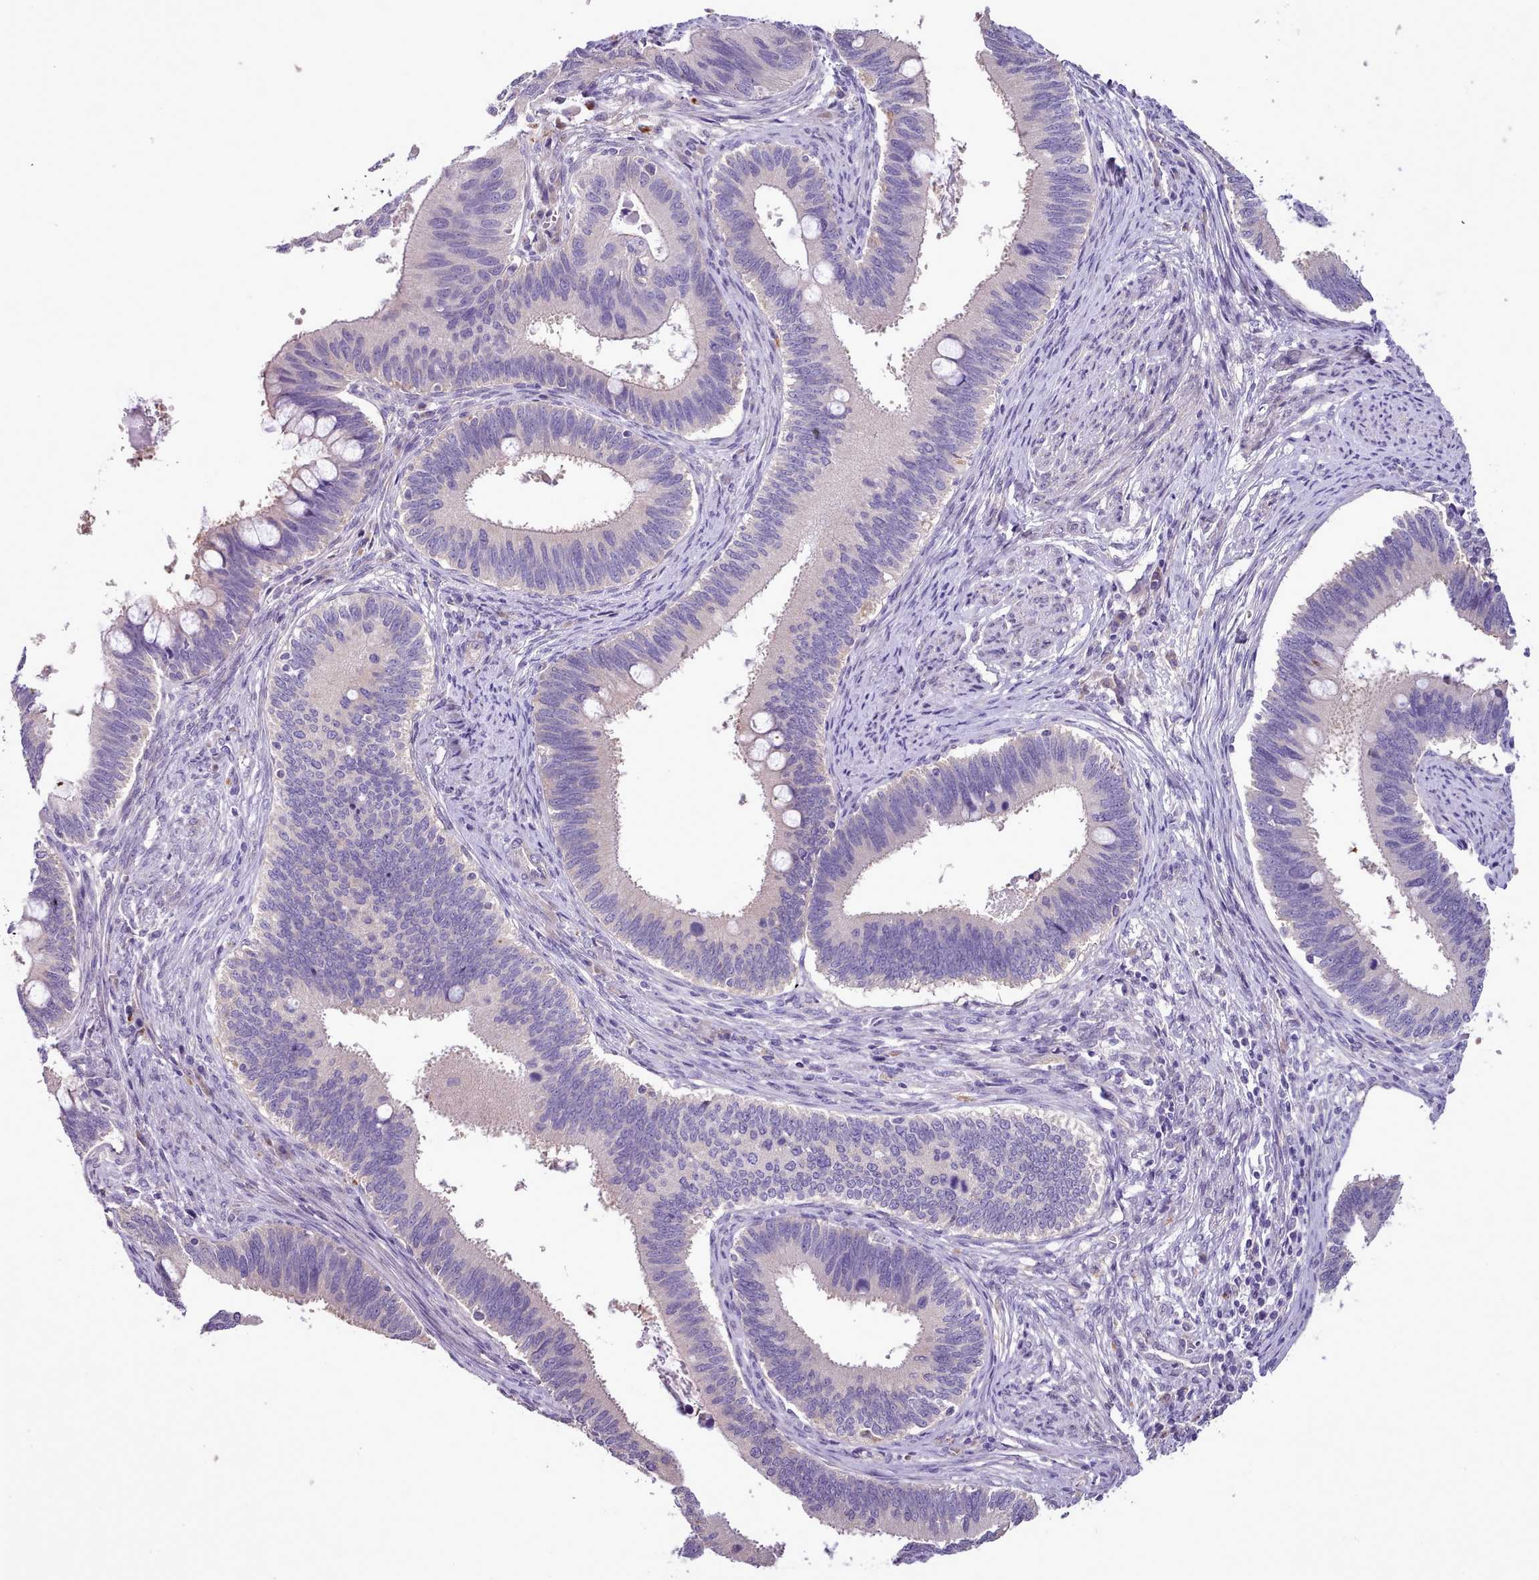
{"staining": {"intensity": "negative", "quantity": "none", "location": "none"}, "tissue": "cervical cancer", "cell_type": "Tumor cells", "image_type": "cancer", "snomed": [{"axis": "morphology", "description": "Adenocarcinoma, NOS"}, {"axis": "topography", "description": "Cervix"}], "caption": "Tumor cells show no significant protein expression in cervical adenocarcinoma. (Brightfield microscopy of DAB immunohistochemistry (IHC) at high magnification).", "gene": "SETX", "patient": {"sex": "female", "age": 42}}